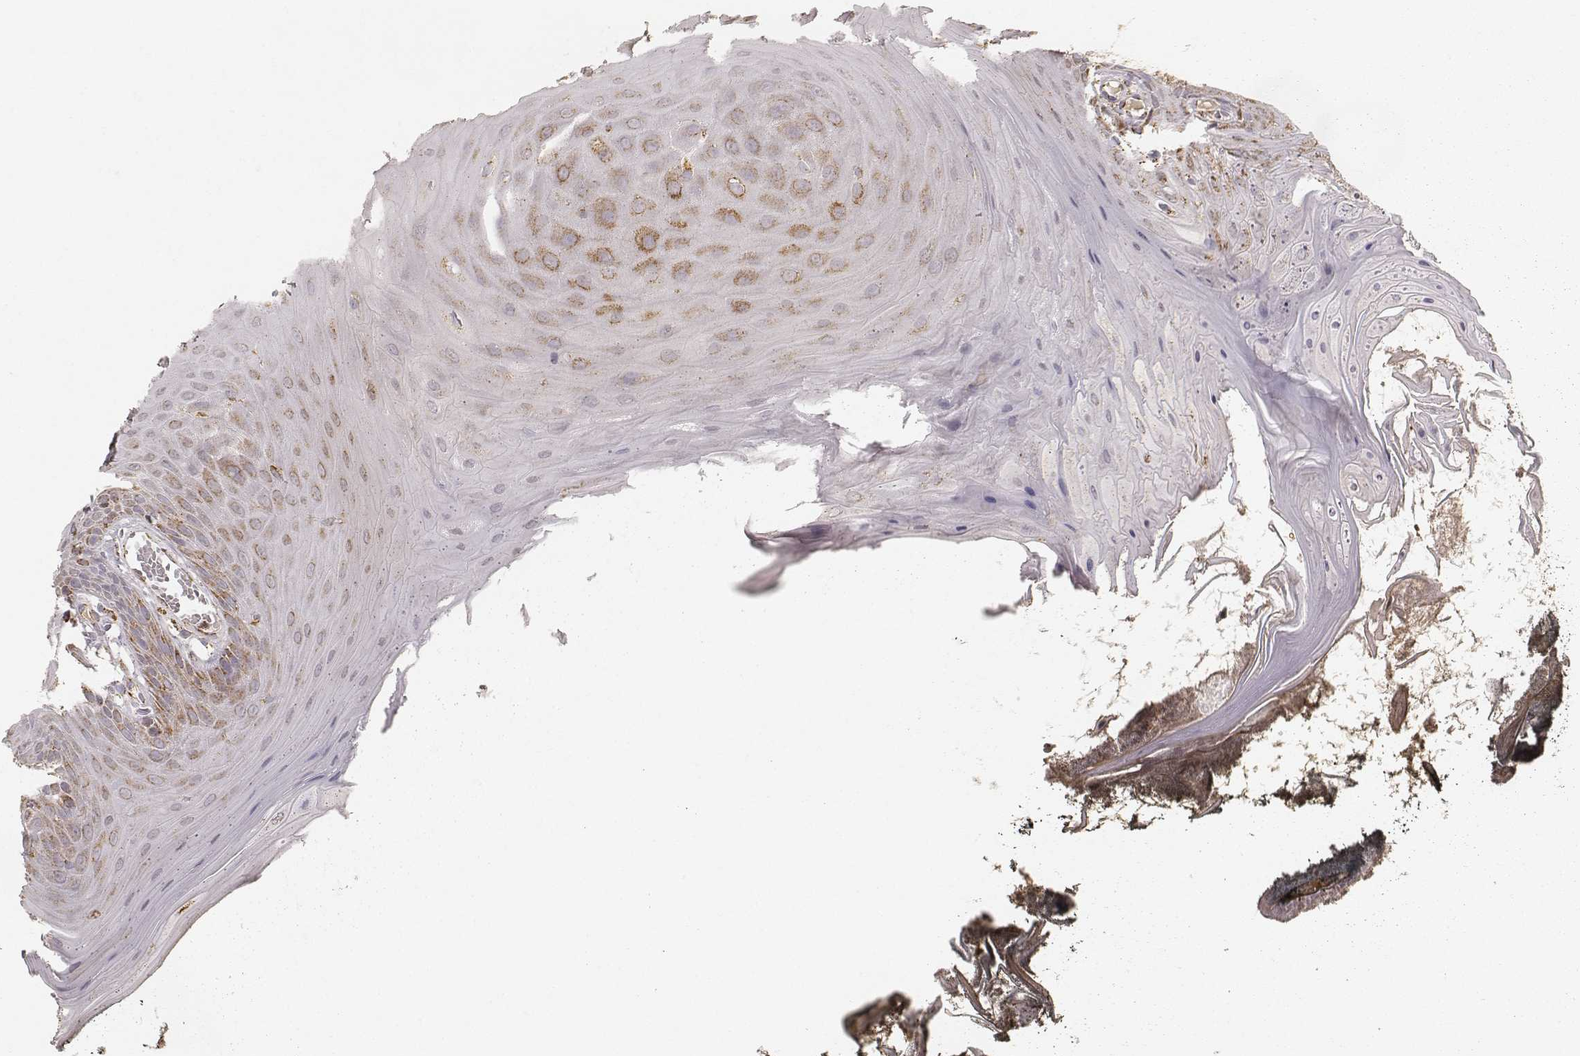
{"staining": {"intensity": "moderate", "quantity": "25%-75%", "location": "cytoplasmic/membranous"}, "tissue": "oral mucosa", "cell_type": "Squamous epithelial cells", "image_type": "normal", "snomed": [{"axis": "morphology", "description": "Normal tissue, NOS"}, {"axis": "topography", "description": "Oral tissue"}], "caption": "Squamous epithelial cells demonstrate moderate cytoplasmic/membranous positivity in about 25%-75% of cells in unremarkable oral mucosa.", "gene": "CS", "patient": {"sex": "male", "age": 9}}